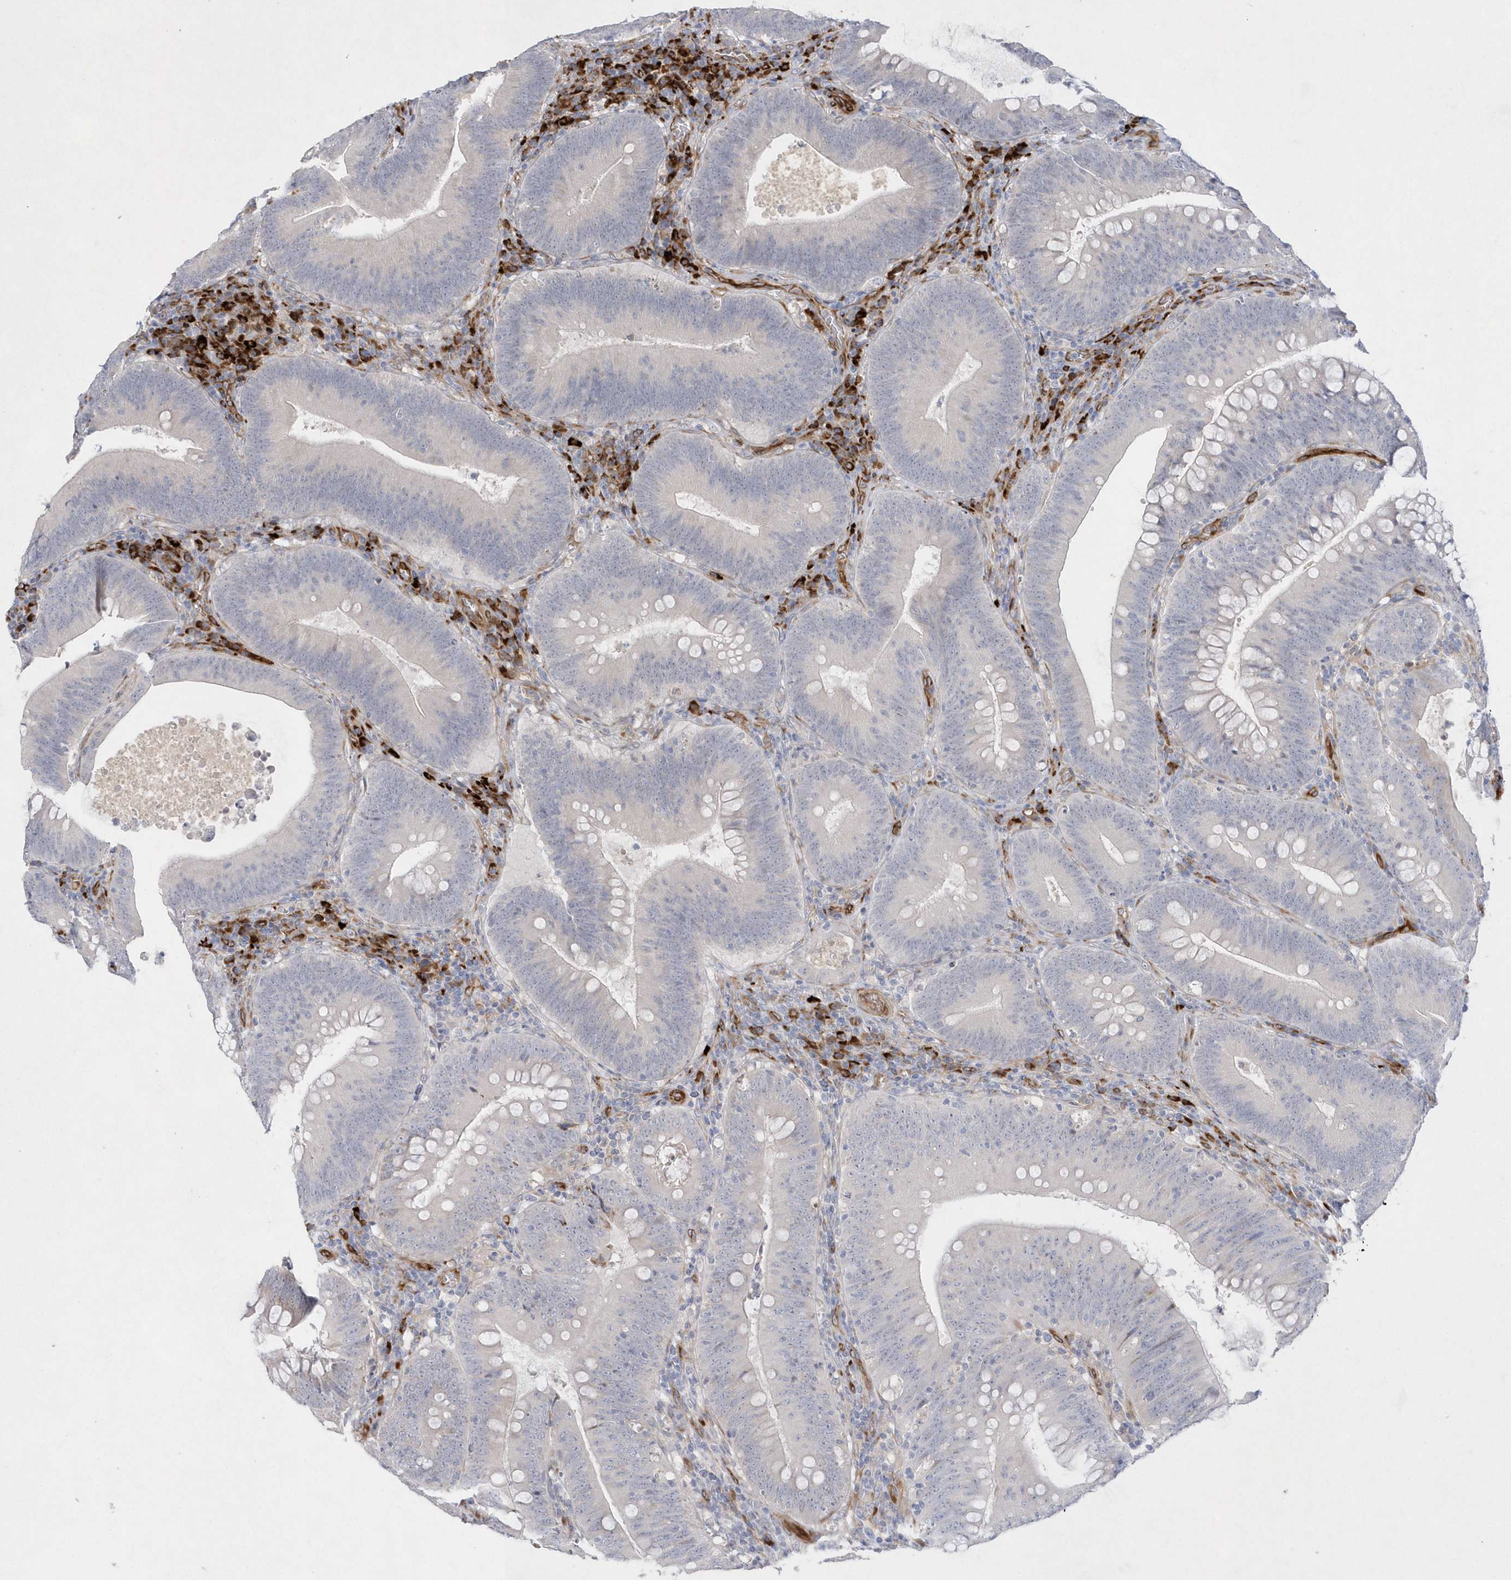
{"staining": {"intensity": "negative", "quantity": "none", "location": "none"}, "tissue": "colorectal cancer", "cell_type": "Tumor cells", "image_type": "cancer", "snomed": [{"axis": "morphology", "description": "Normal tissue, NOS"}, {"axis": "topography", "description": "Colon"}], "caption": "This is a micrograph of immunohistochemistry (IHC) staining of colorectal cancer, which shows no staining in tumor cells.", "gene": "TMEM132B", "patient": {"sex": "female", "age": 82}}